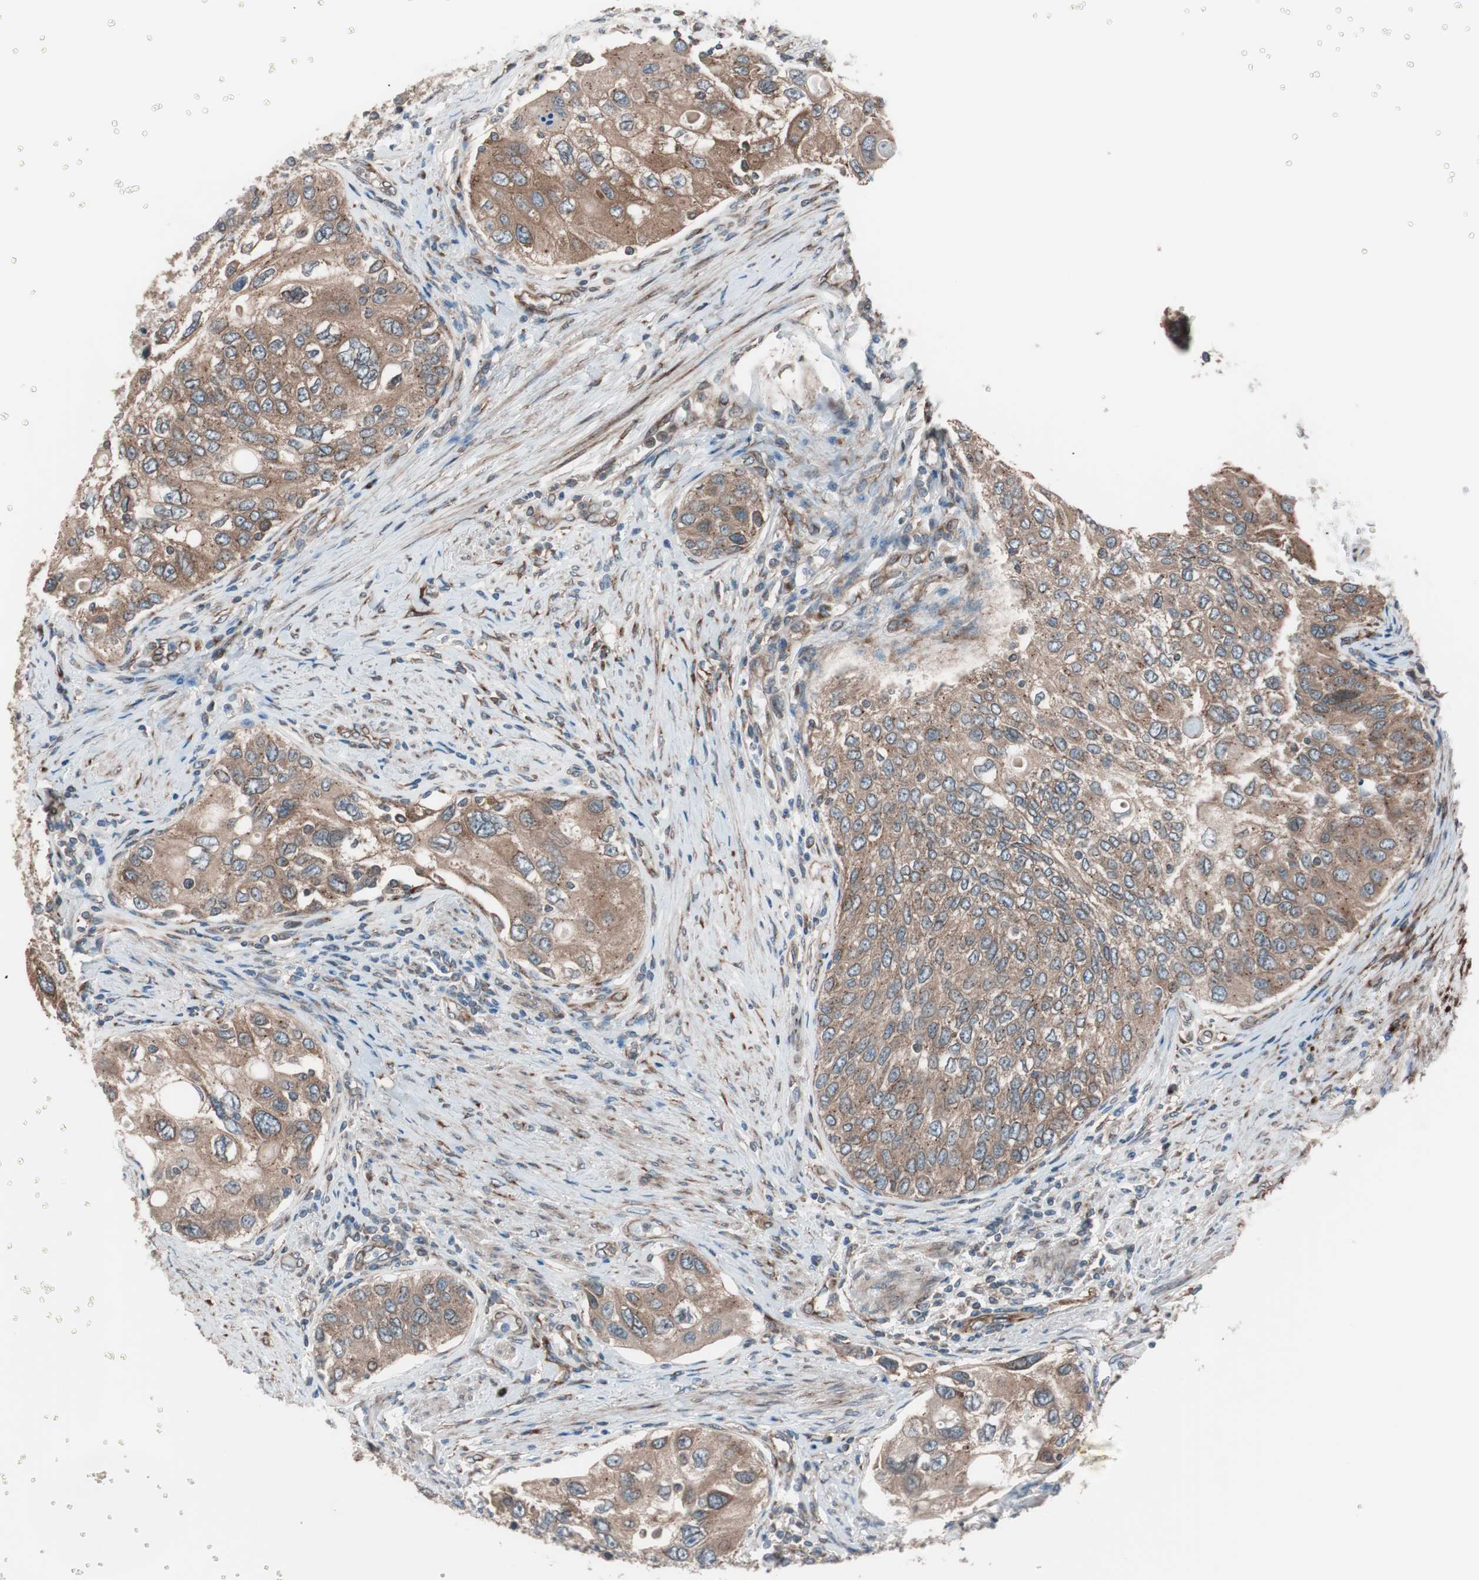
{"staining": {"intensity": "moderate", "quantity": ">75%", "location": "cytoplasmic/membranous"}, "tissue": "urothelial cancer", "cell_type": "Tumor cells", "image_type": "cancer", "snomed": [{"axis": "morphology", "description": "Urothelial carcinoma, High grade"}, {"axis": "topography", "description": "Urinary bladder"}], "caption": "Human urothelial cancer stained with a brown dye displays moderate cytoplasmic/membranous positive staining in about >75% of tumor cells.", "gene": "SEC31A", "patient": {"sex": "female", "age": 56}}